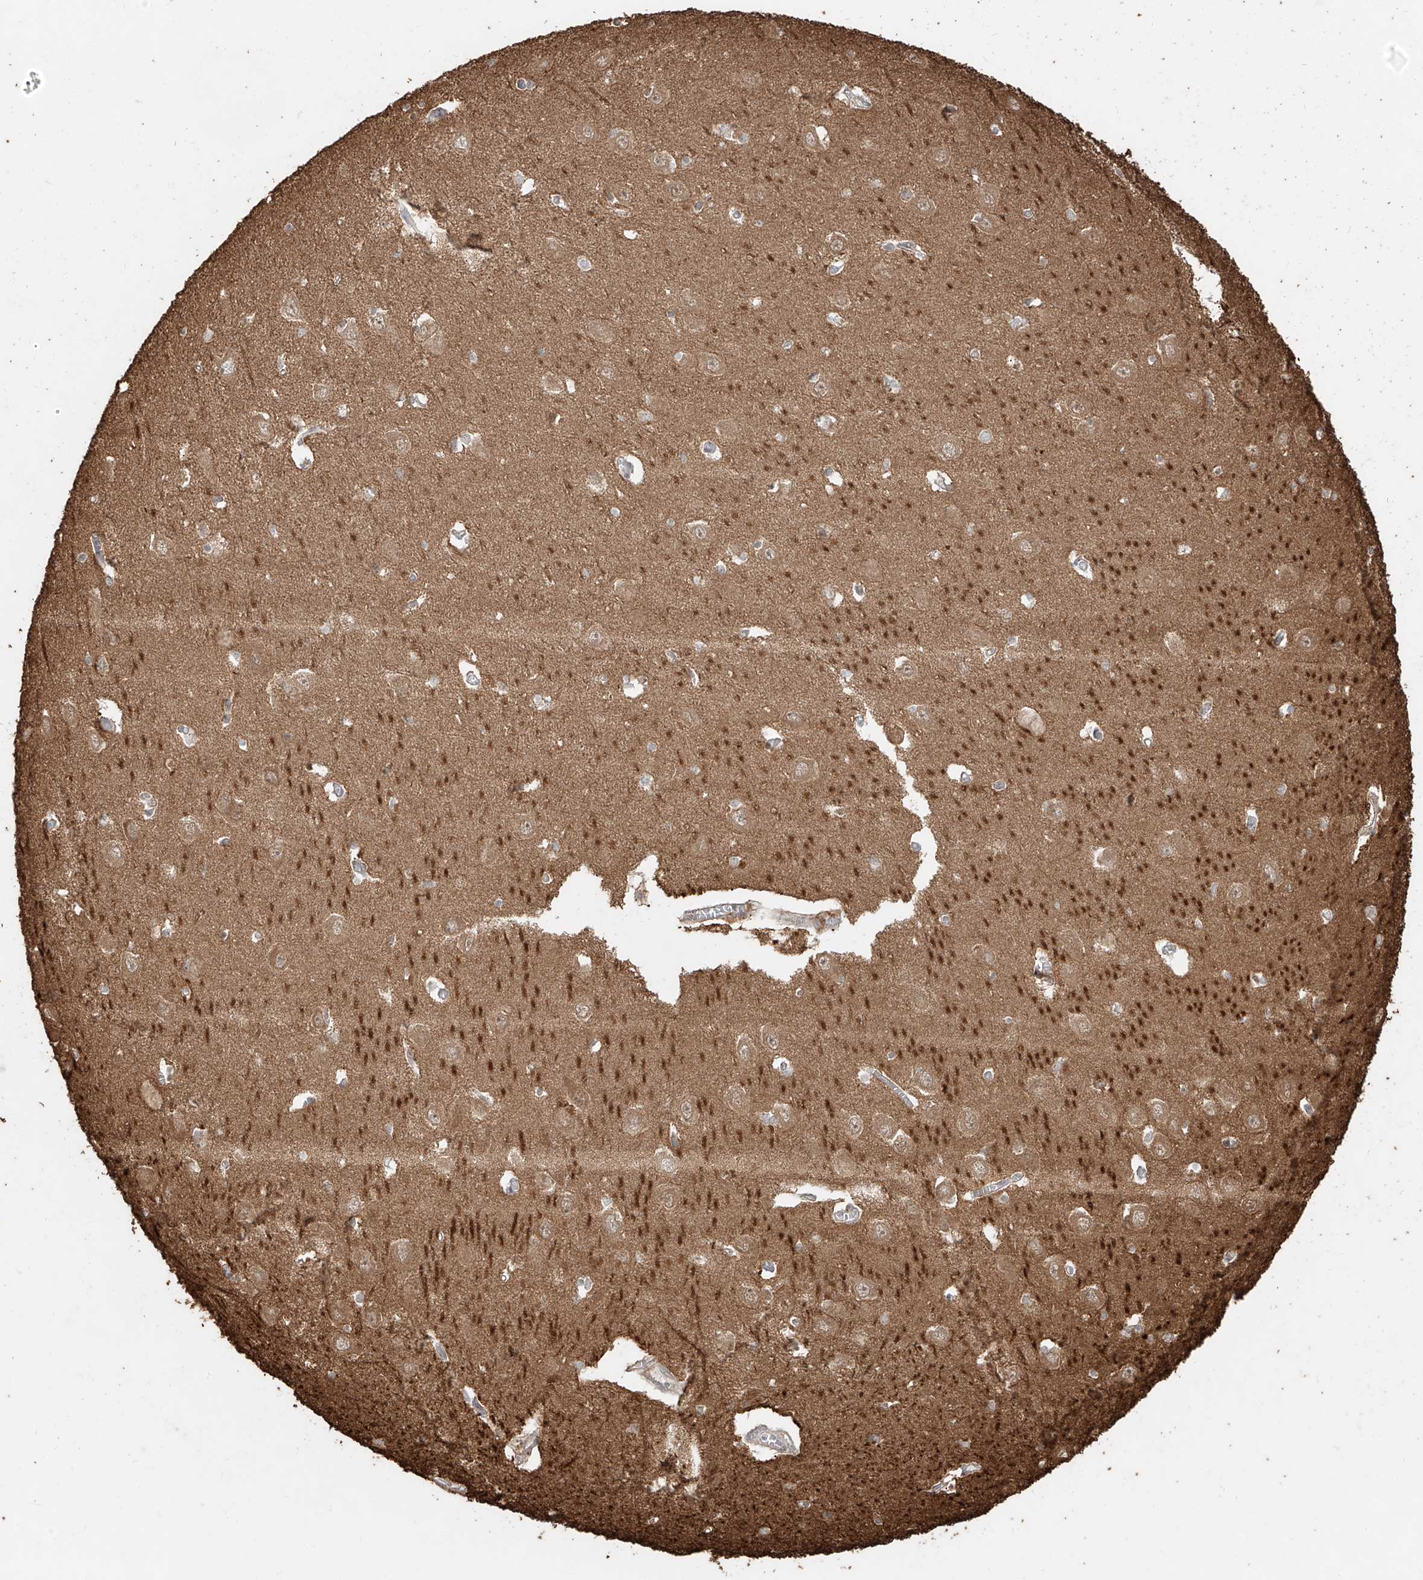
{"staining": {"intensity": "moderate", "quantity": "25%-75%", "location": "cytoplasmic/membranous"}, "tissue": "hippocampus", "cell_type": "Glial cells", "image_type": "normal", "snomed": [{"axis": "morphology", "description": "Normal tissue, NOS"}, {"axis": "topography", "description": "Hippocampus"}], "caption": "Hippocampus stained with DAB (3,3'-diaminobenzidine) immunohistochemistry (IHC) reveals medium levels of moderate cytoplasmic/membranous staining in about 25%-75% of glial cells. (Stains: DAB in brown, nuclei in blue, Microscopy: brightfield microscopy at high magnification).", "gene": "EFNB1", "patient": {"sex": "male", "age": 70}}